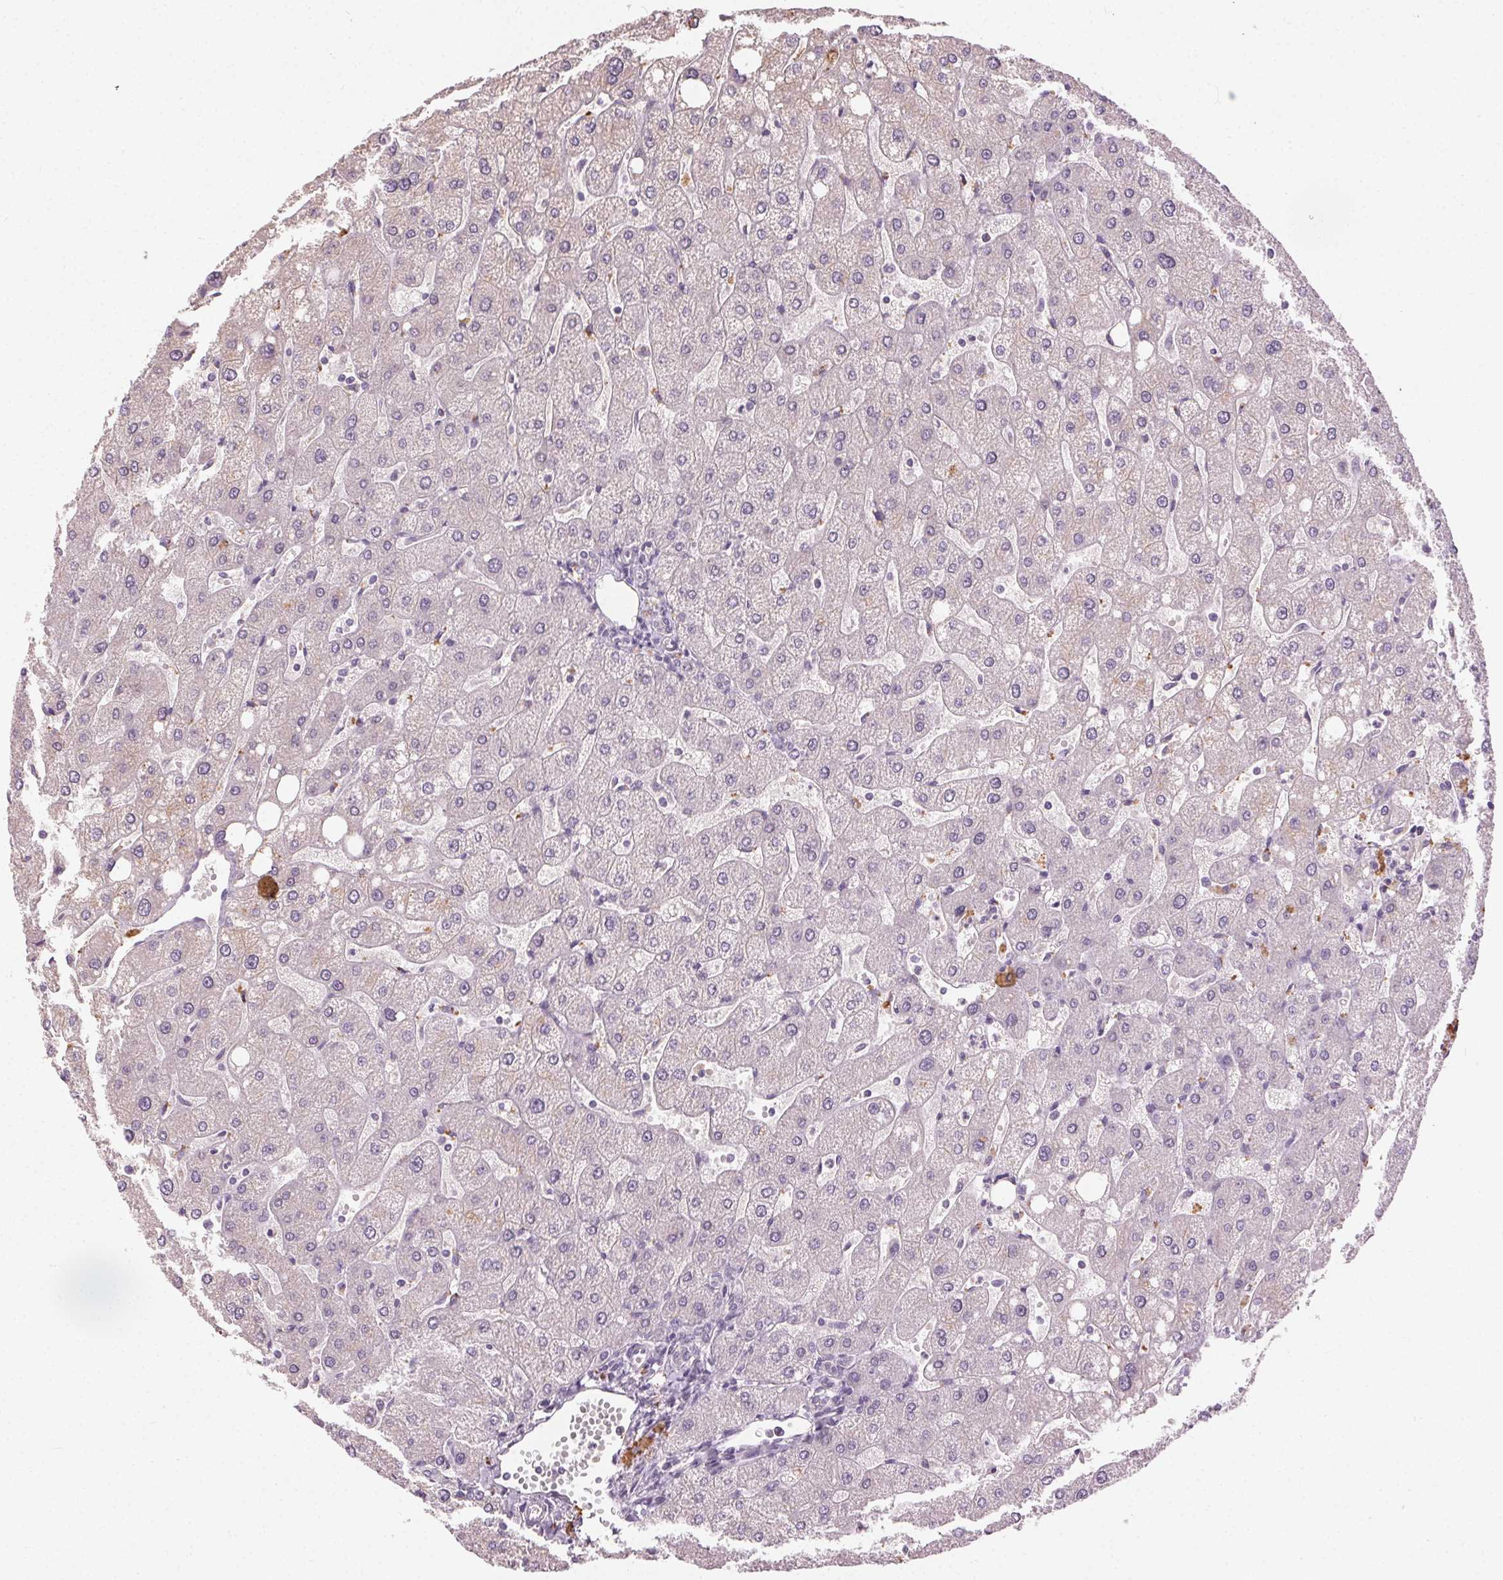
{"staining": {"intensity": "negative", "quantity": "none", "location": "none"}, "tissue": "liver", "cell_type": "Cholangiocytes", "image_type": "normal", "snomed": [{"axis": "morphology", "description": "Normal tissue, NOS"}, {"axis": "topography", "description": "Liver"}], "caption": "DAB immunohistochemical staining of benign human liver demonstrates no significant staining in cholangiocytes. The staining is performed using DAB (3,3'-diaminobenzidine) brown chromogen with nuclei counter-stained in using hematoxylin.", "gene": "CLTRN", "patient": {"sex": "male", "age": 67}}